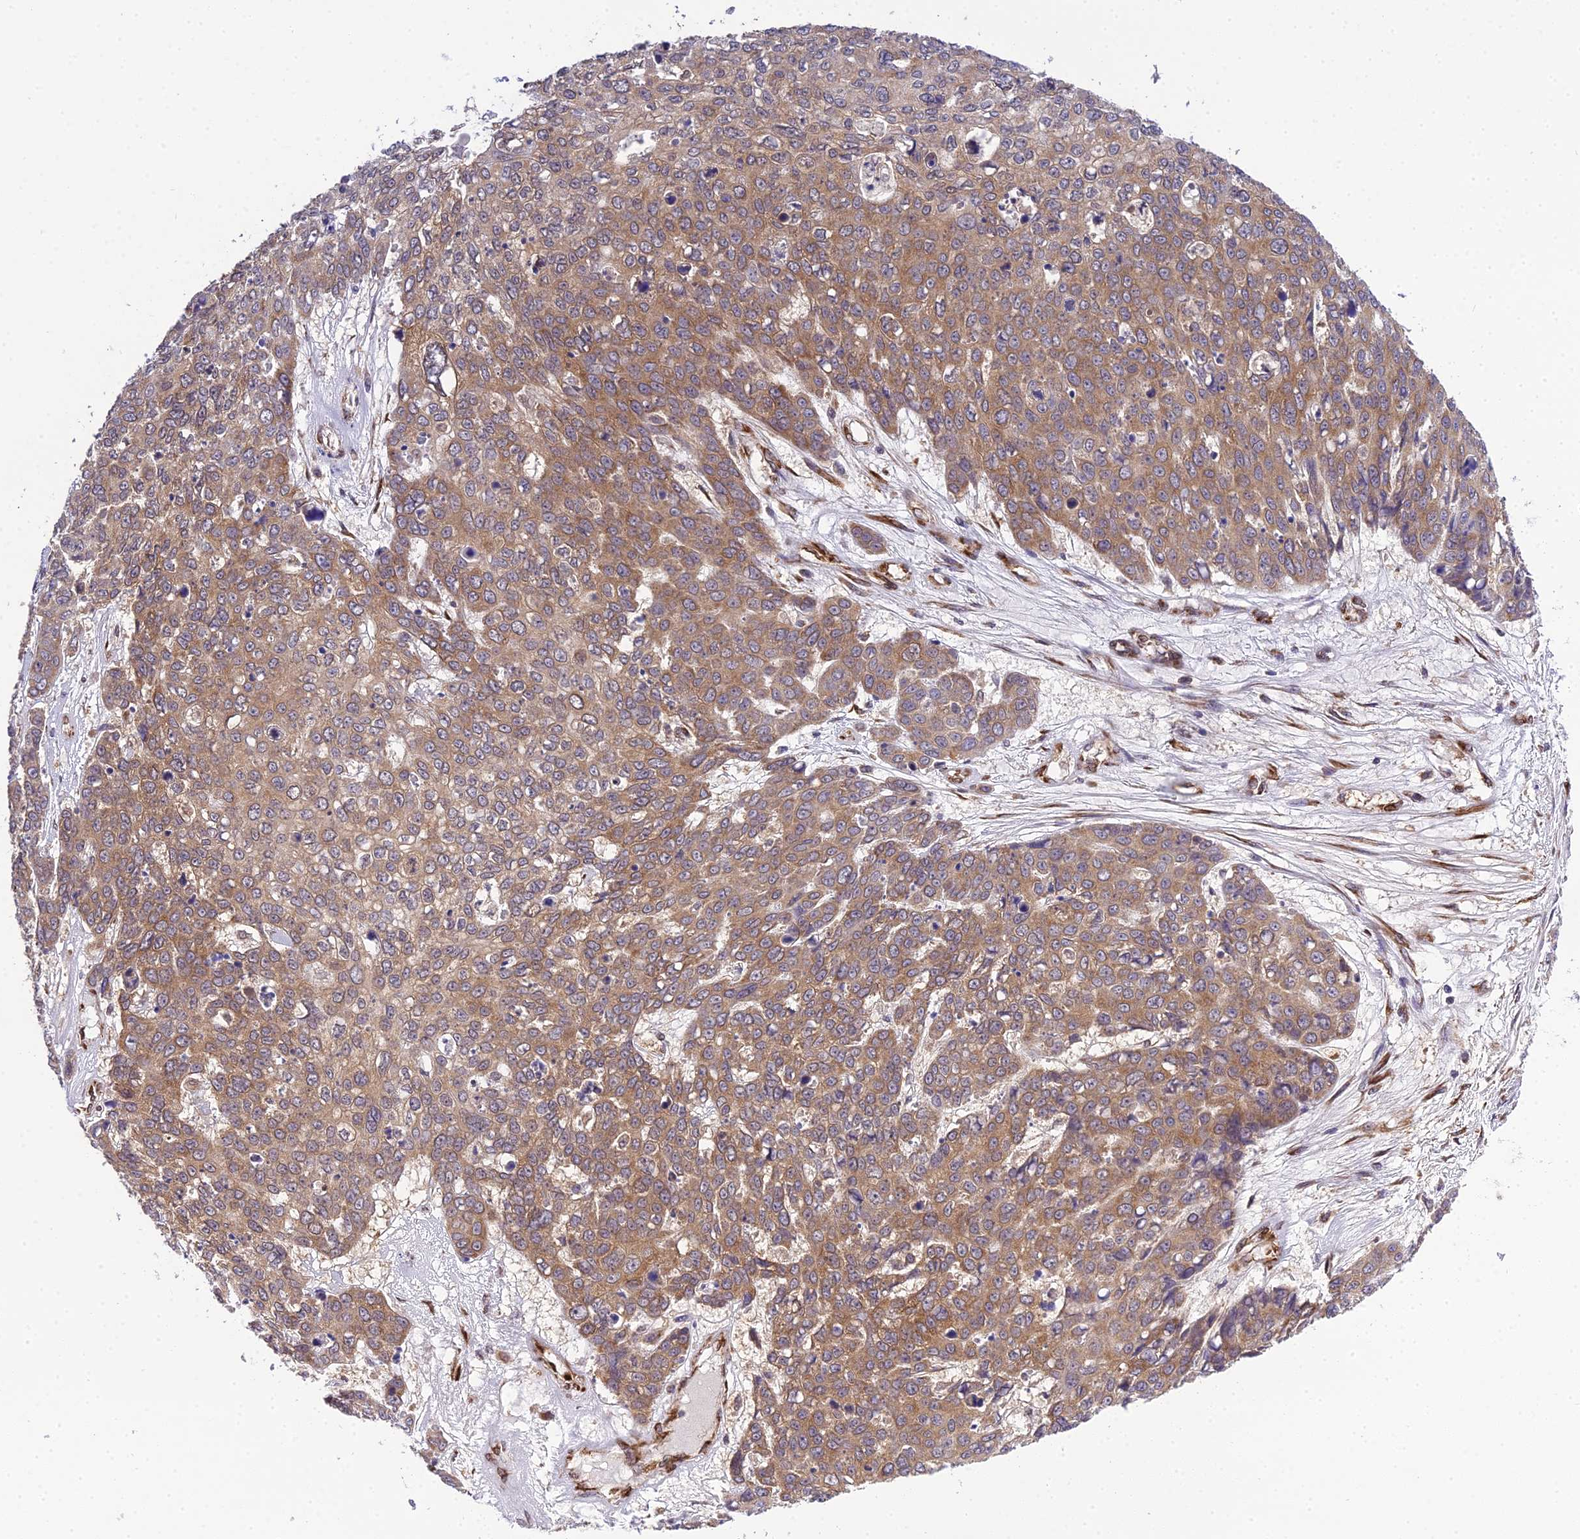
{"staining": {"intensity": "moderate", "quantity": ">75%", "location": "cytoplasmic/membranous"}, "tissue": "skin cancer", "cell_type": "Tumor cells", "image_type": "cancer", "snomed": [{"axis": "morphology", "description": "Squamous cell carcinoma, NOS"}, {"axis": "topography", "description": "Skin"}], "caption": "Squamous cell carcinoma (skin) tissue reveals moderate cytoplasmic/membranous staining in about >75% of tumor cells Immunohistochemistry stains the protein in brown and the nuclei are stained blue.", "gene": "DHCR7", "patient": {"sex": "male", "age": 71}}